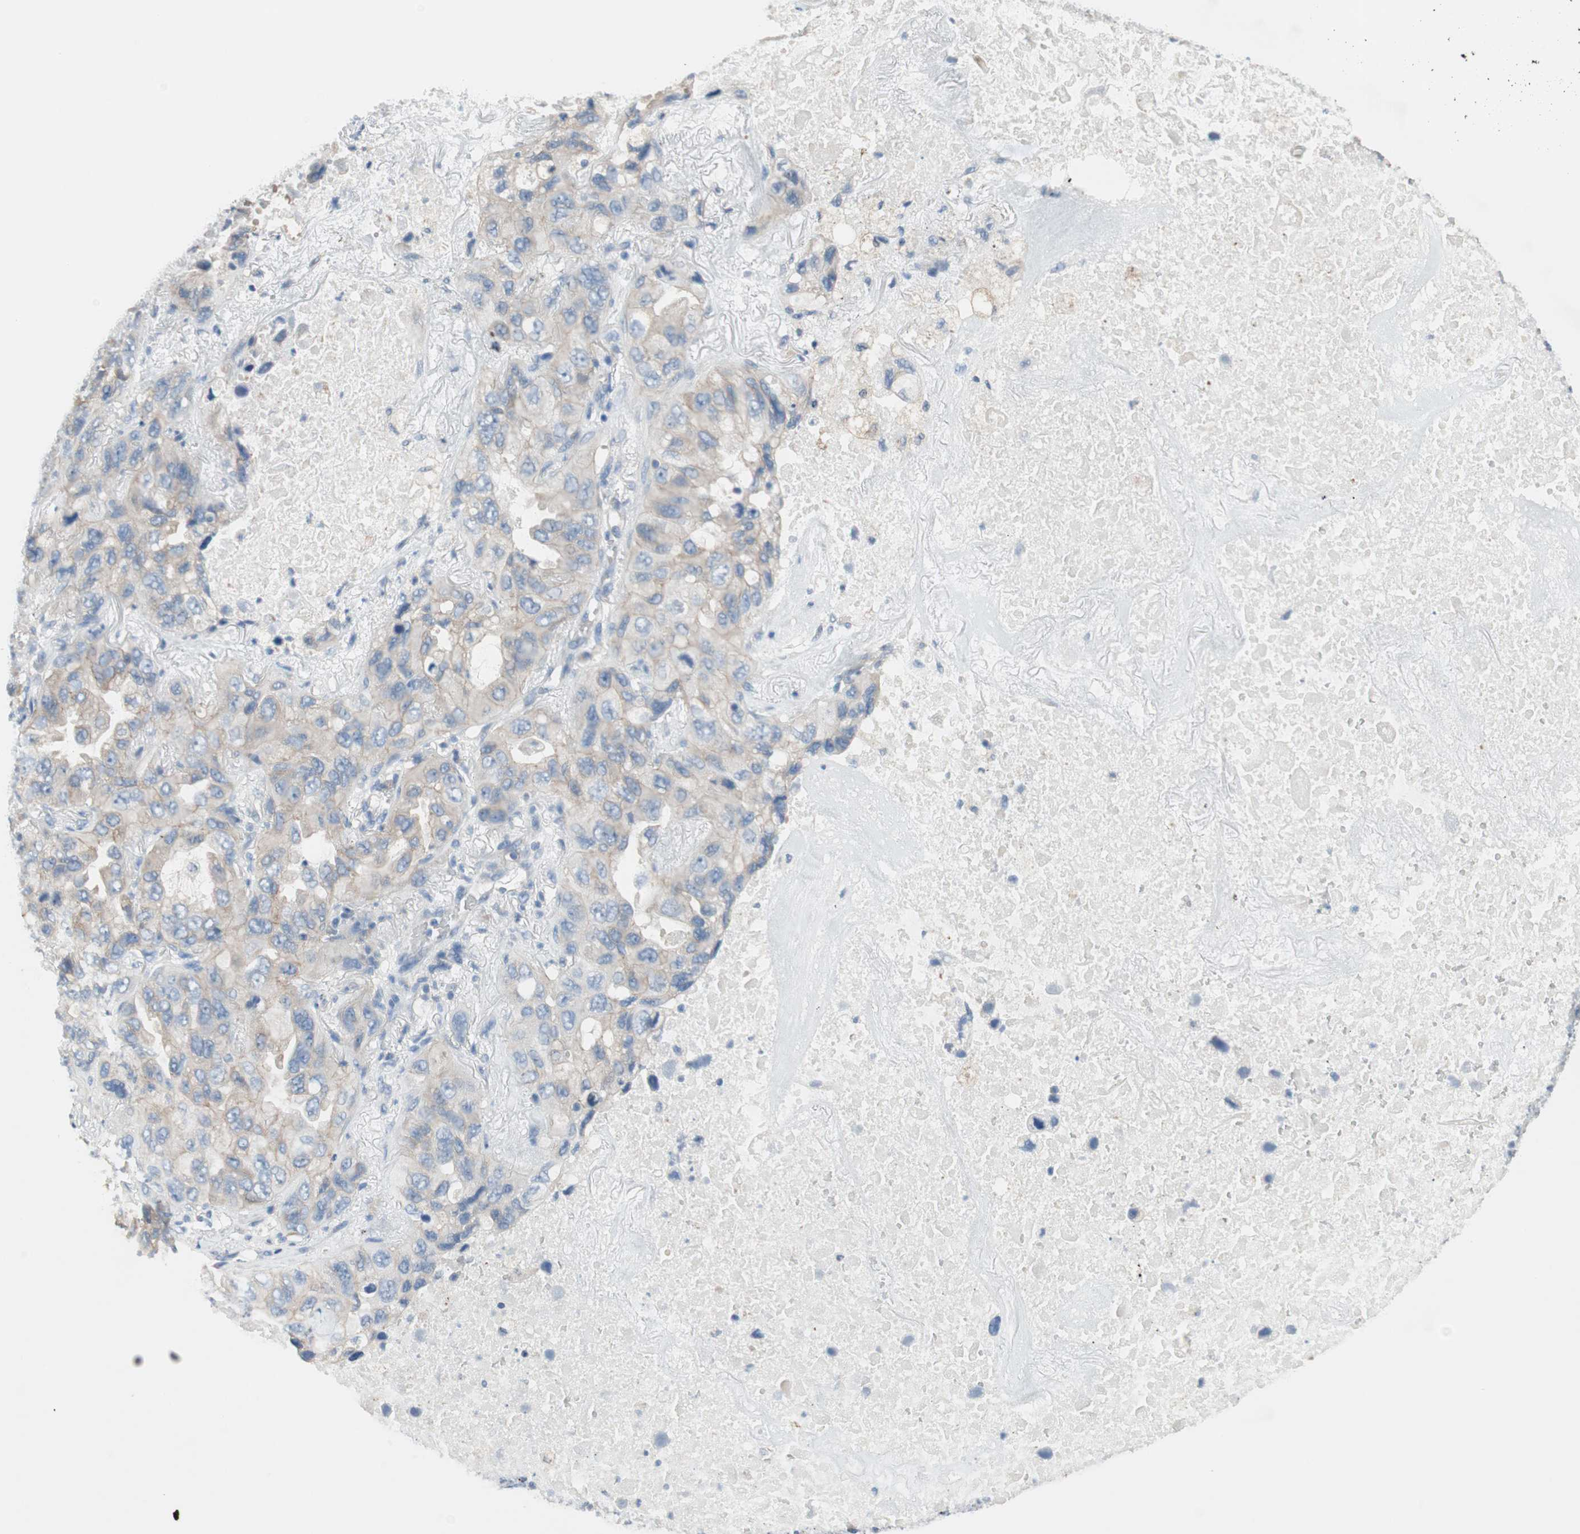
{"staining": {"intensity": "weak", "quantity": "<25%", "location": "cytoplasmic/membranous"}, "tissue": "lung cancer", "cell_type": "Tumor cells", "image_type": "cancer", "snomed": [{"axis": "morphology", "description": "Squamous cell carcinoma, NOS"}, {"axis": "topography", "description": "Lung"}], "caption": "There is no significant expression in tumor cells of squamous cell carcinoma (lung).", "gene": "GLUL", "patient": {"sex": "female", "age": 73}}